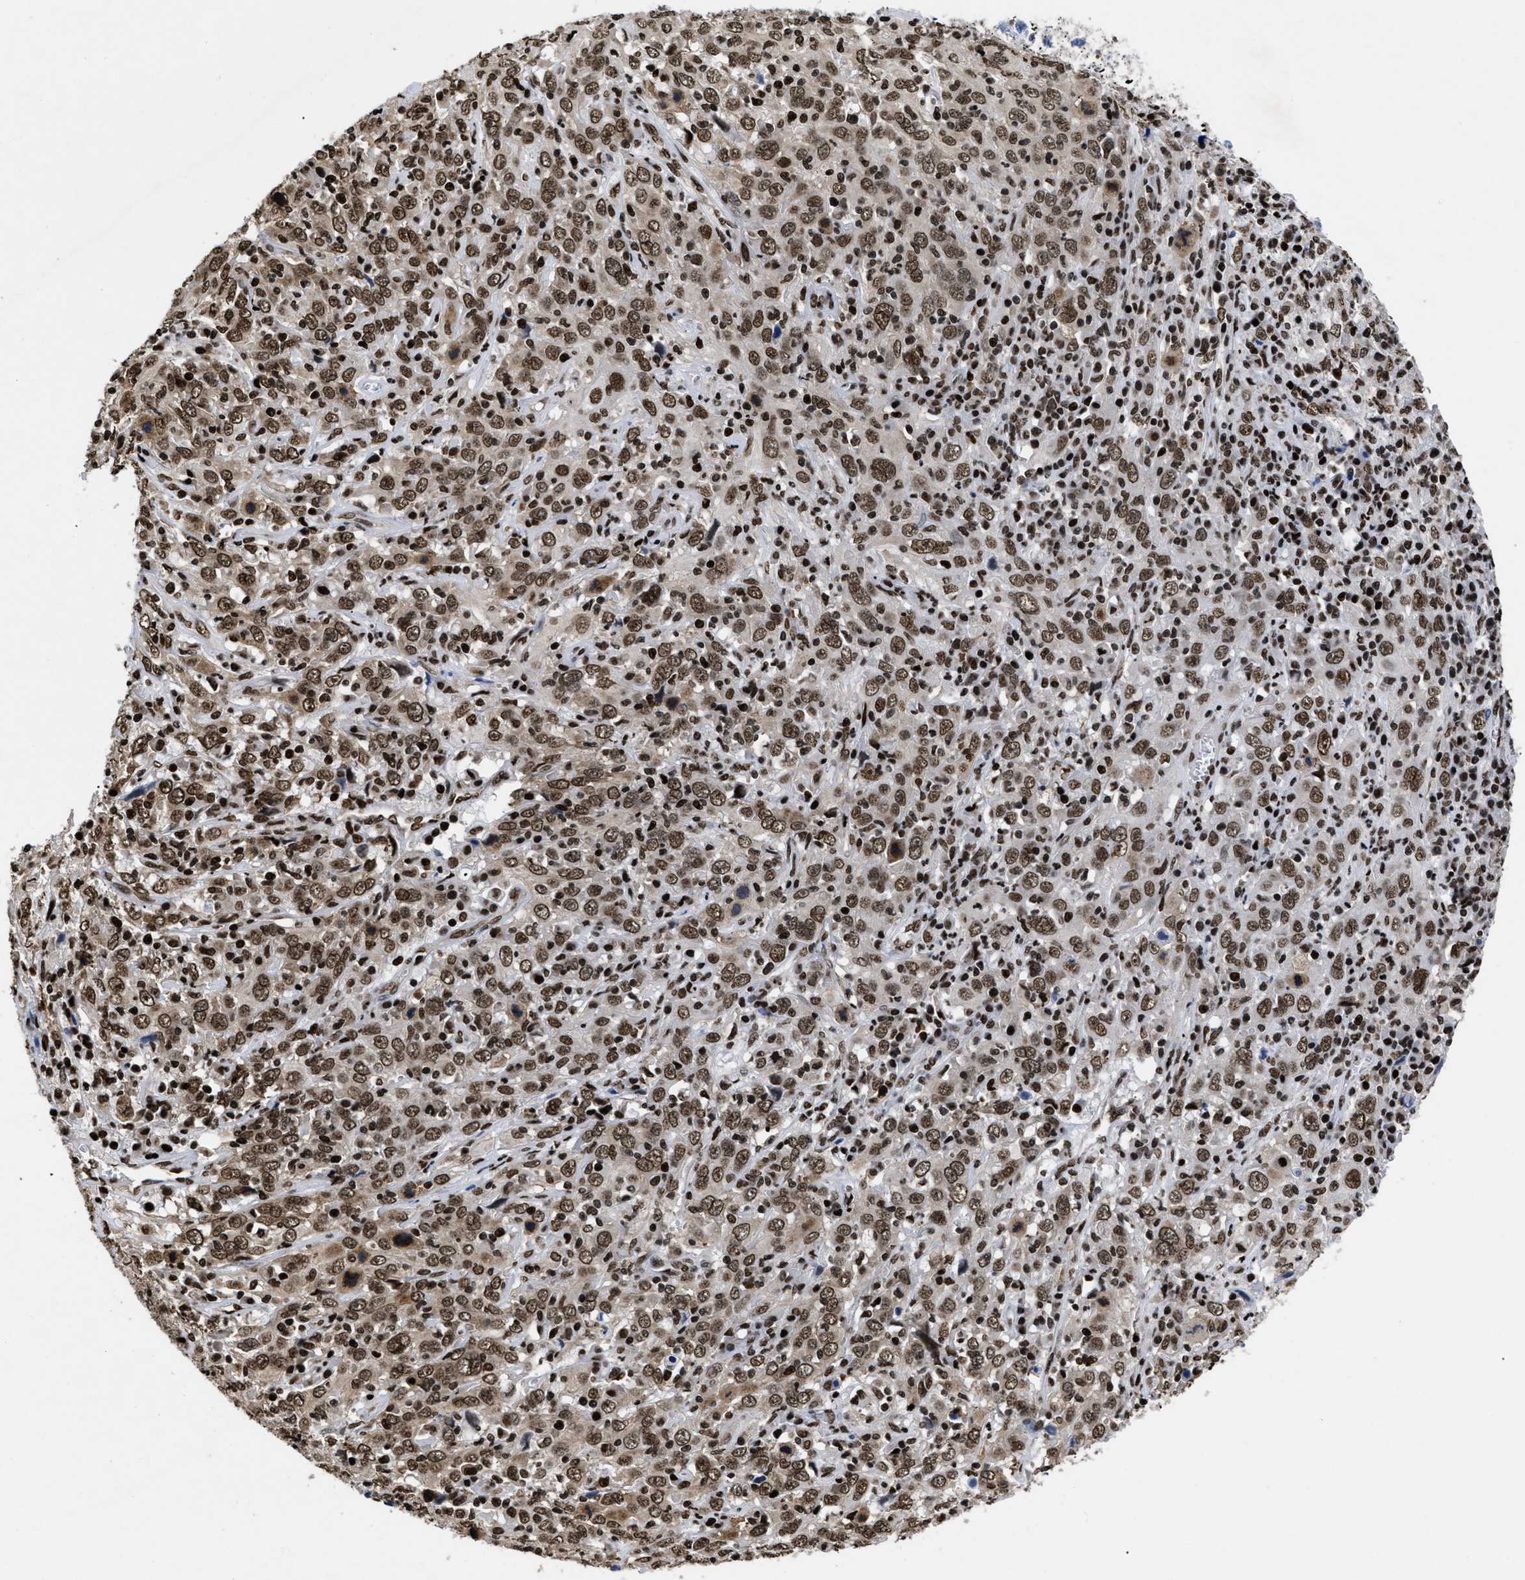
{"staining": {"intensity": "moderate", "quantity": ">75%", "location": "cytoplasmic/membranous,nuclear"}, "tissue": "cervical cancer", "cell_type": "Tumor cells", "image_type": "cancer", "snomed": [{"axis": "morphology", "description": "Squamous cell carcinoma, NOS"}, {"axis": "topography", "description": "Cervix"}], "caption": "DAB (3,3'-diaminobenzidine) immunohistochemical staining of human cervical cancer (squamous cell carcinoma) reveals moderate cytoplasmic/membranous and nuclear protein staining in approximately >75% of tumor cells.", "gene": "CALHM3", "patient": {"sex": "female", "age": 46}}